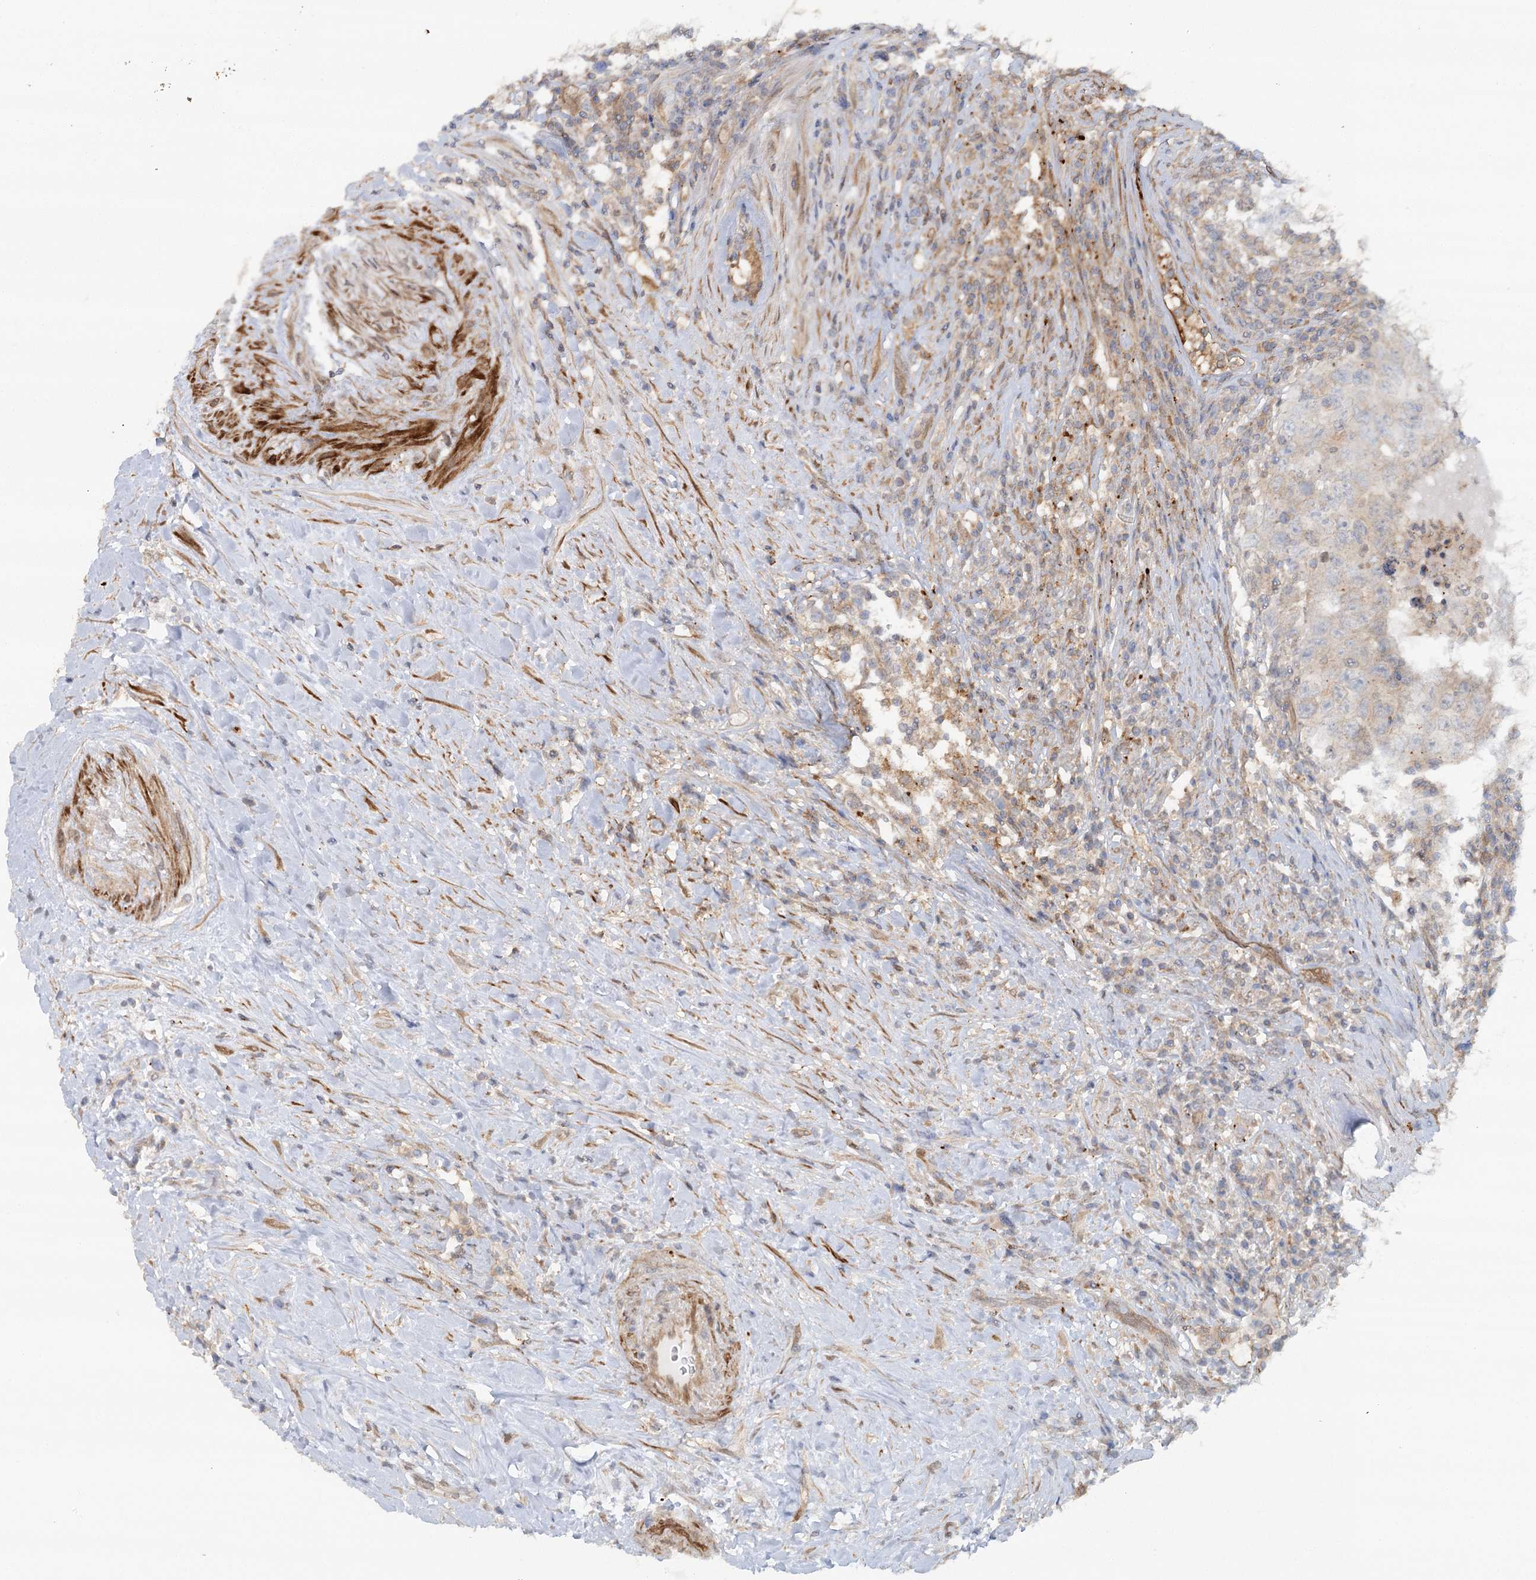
{"staining": {"intensity": "negative", "quantity": "none", "location": "none"}, "tissue": "testis cancer", "cell_type": "Tumor cells", "image_type": "cancer", "snomed": [{"axis": "morphology", "description": "Carcinoma, Embryonal, NOS"}, {"axis": "topography", "description": "Testis"}], "caption": "DAB (3,3'-diaminobenzidine) immunohistochemical staining of human testis embryonal carcinoma shows no significant staining in tumor cells.", "gene": "GBE1", "patient": {"sex": "male", "age": 26}}